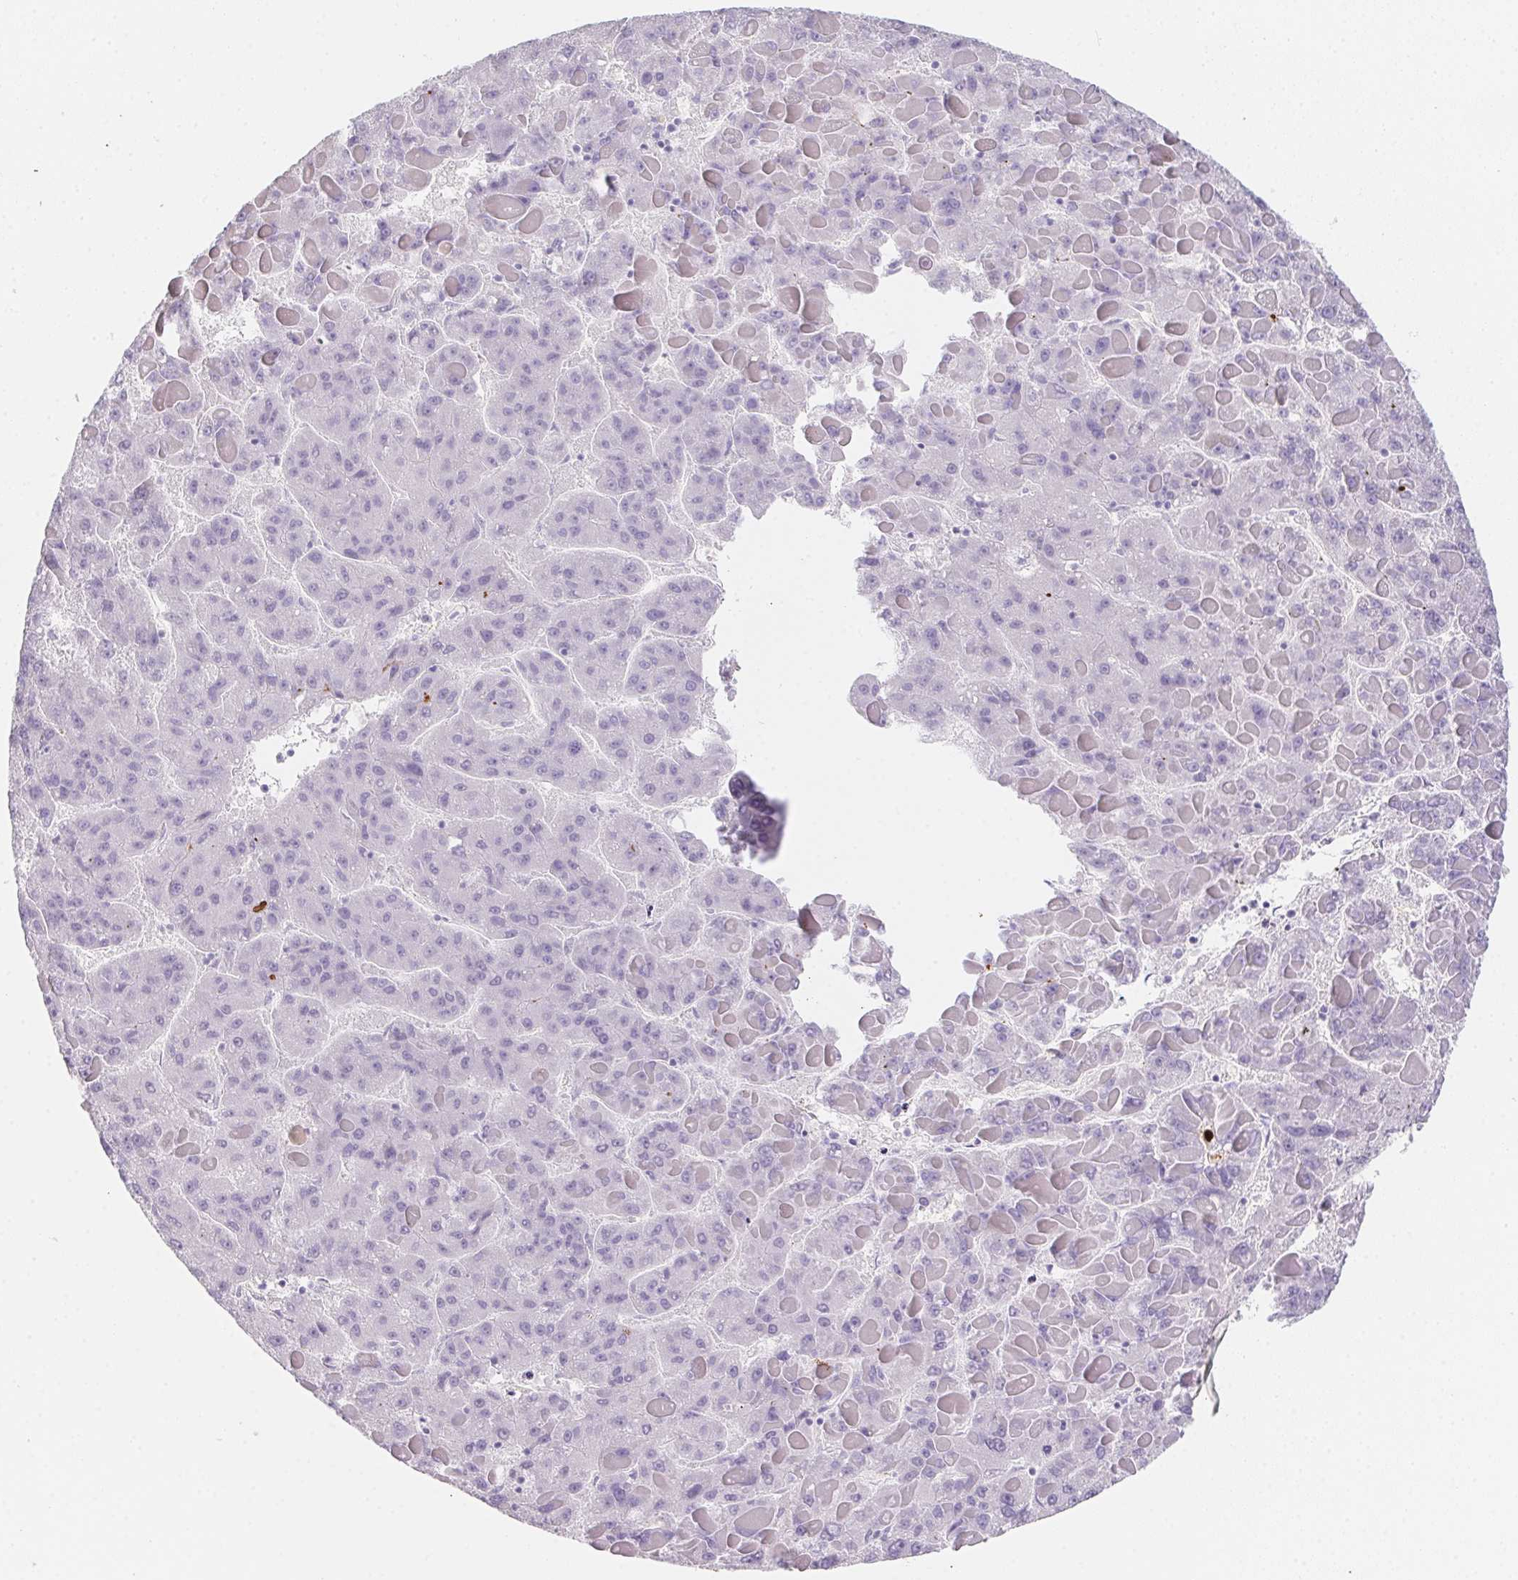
{"staining": {"intensity": "negative", "quantity": "none", "location": "none"}, "tissue": "liver cancer", "cell_type": "Tumor cells", "image_type": "cancer", "snomed": [{"axis": "morphology", "description": "Carcinoma, Hepatocellular, NOS"}, {"axis": "topography", "description": "Liver"}], "caption": "Immunohistochemical staining of liver cancer (hepatocellular carcinoma) exhibits no significant staining in tumor cells.", "gene": "MYL4", "patient": {"sex": "female", "age": 82}}